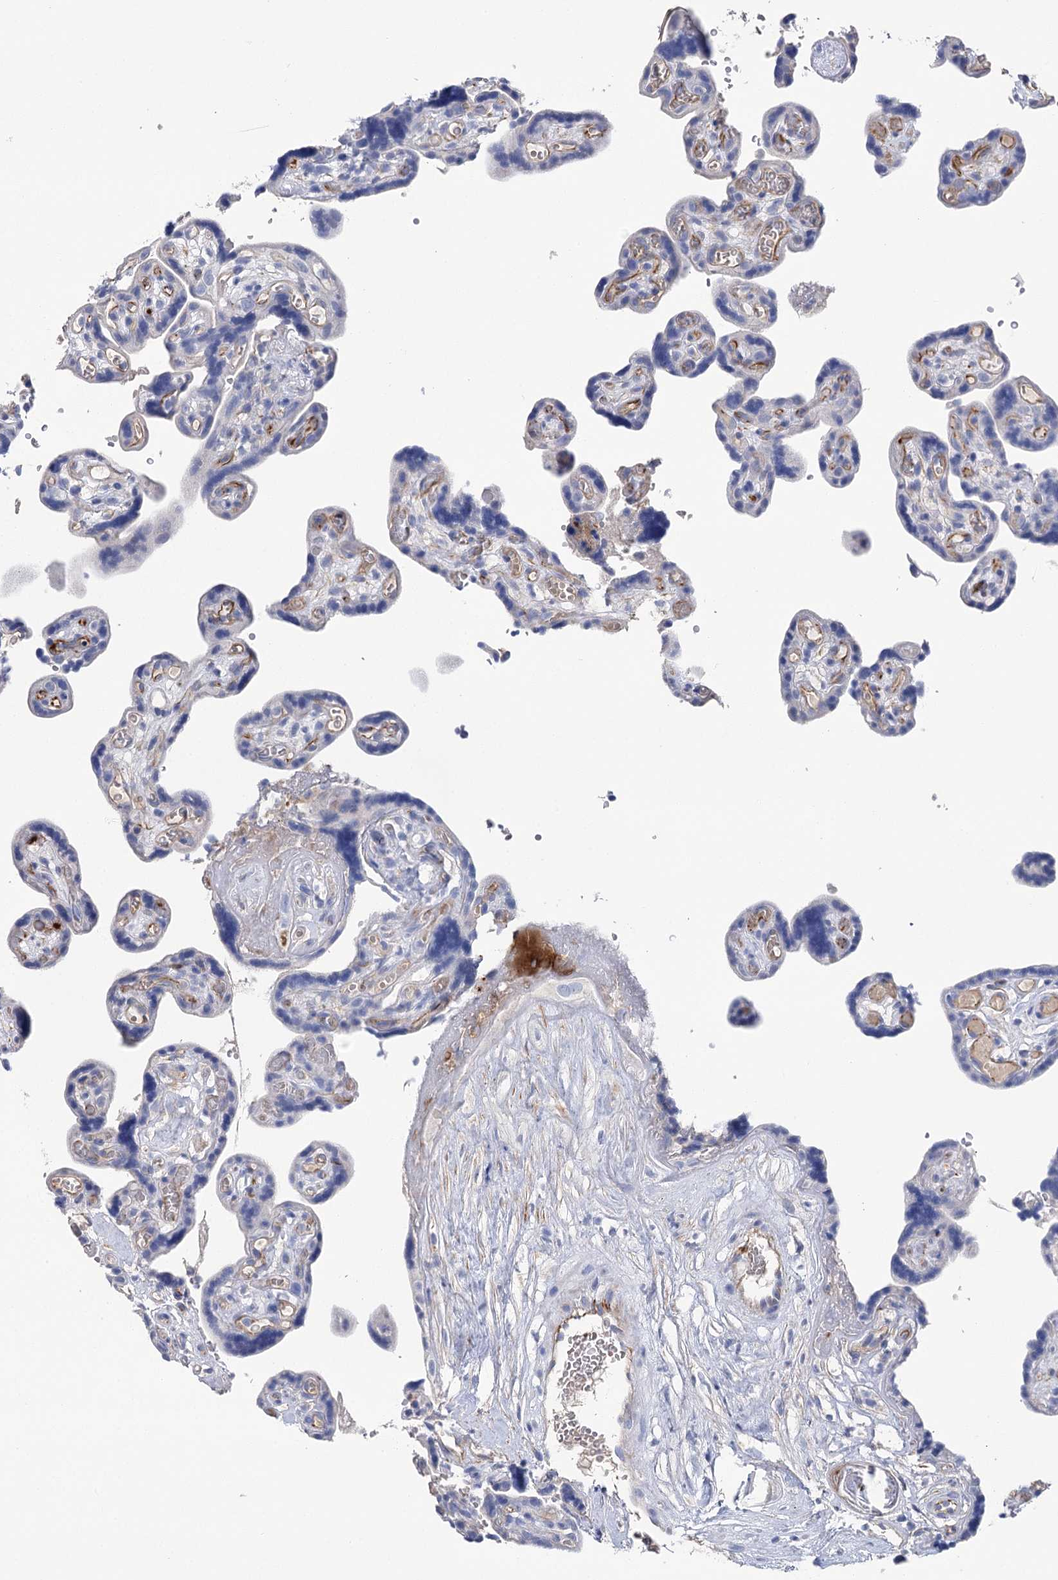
{"staining": {"intensity": "moderate", "quantity": "<25%", "location": "cytoplasmic/membranous"}, "tissue": "placenta", "cell_type": "Decidual cells", "image_type": "normal", "snomed": [{"axis": "morphology", "description": "Normal tissue, NOS"}, {"axis": "topography", "description": "Placenta"}], "caption": "Protein staining of benign placenta shows moderate cytoplasmic/membranous expression in approximately <25% of decidual cells.", "gene": "EPYC", "patient": {"sex": "female", "age": 30}}